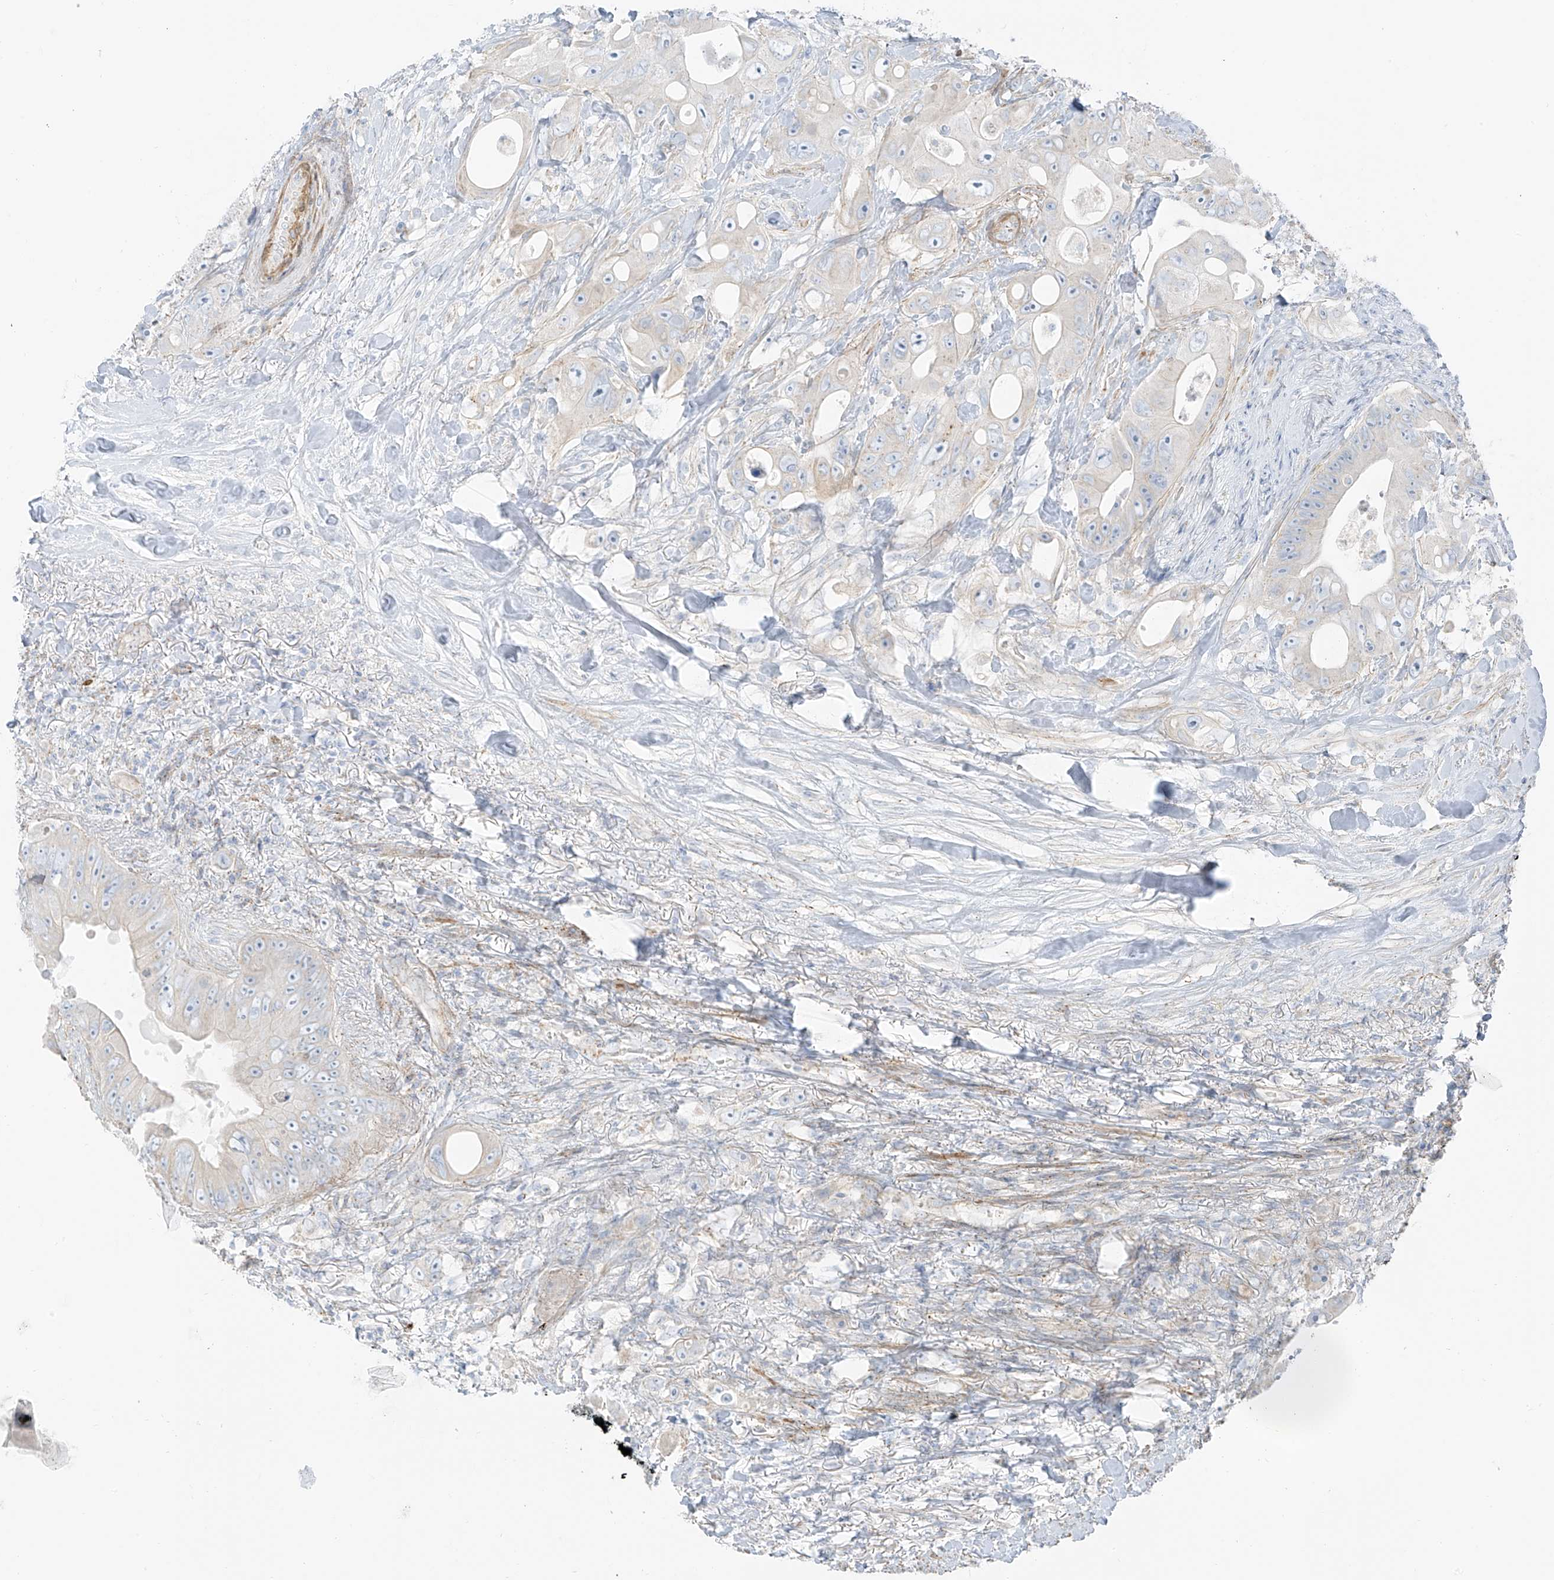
{"staining": {"intensity": "negative", "quantity": "none", "location": "none"}, "tissue": "colorectal cancer", "cell_type": "Tumor cells", "image_type": "cancer", "snomed": [{"axis": "morphology", "description": "Adenocarcinoma, NOS"}, {"axis": "topography", "description": "Colon"}], "caption": "DAB (3,3'-diaminobenzidine) immunohistochemical staining of human colorectal cancer (adenocarcinoma) demonstrates no significant positivity in tumor cells. Brightfield microscopy of immunohistochemistry stained with DAB (brown) and hematoxylin (blue), captured at high magnification.", "gene": "SMCP", "patient": {"sex": "female", "age": 46}}